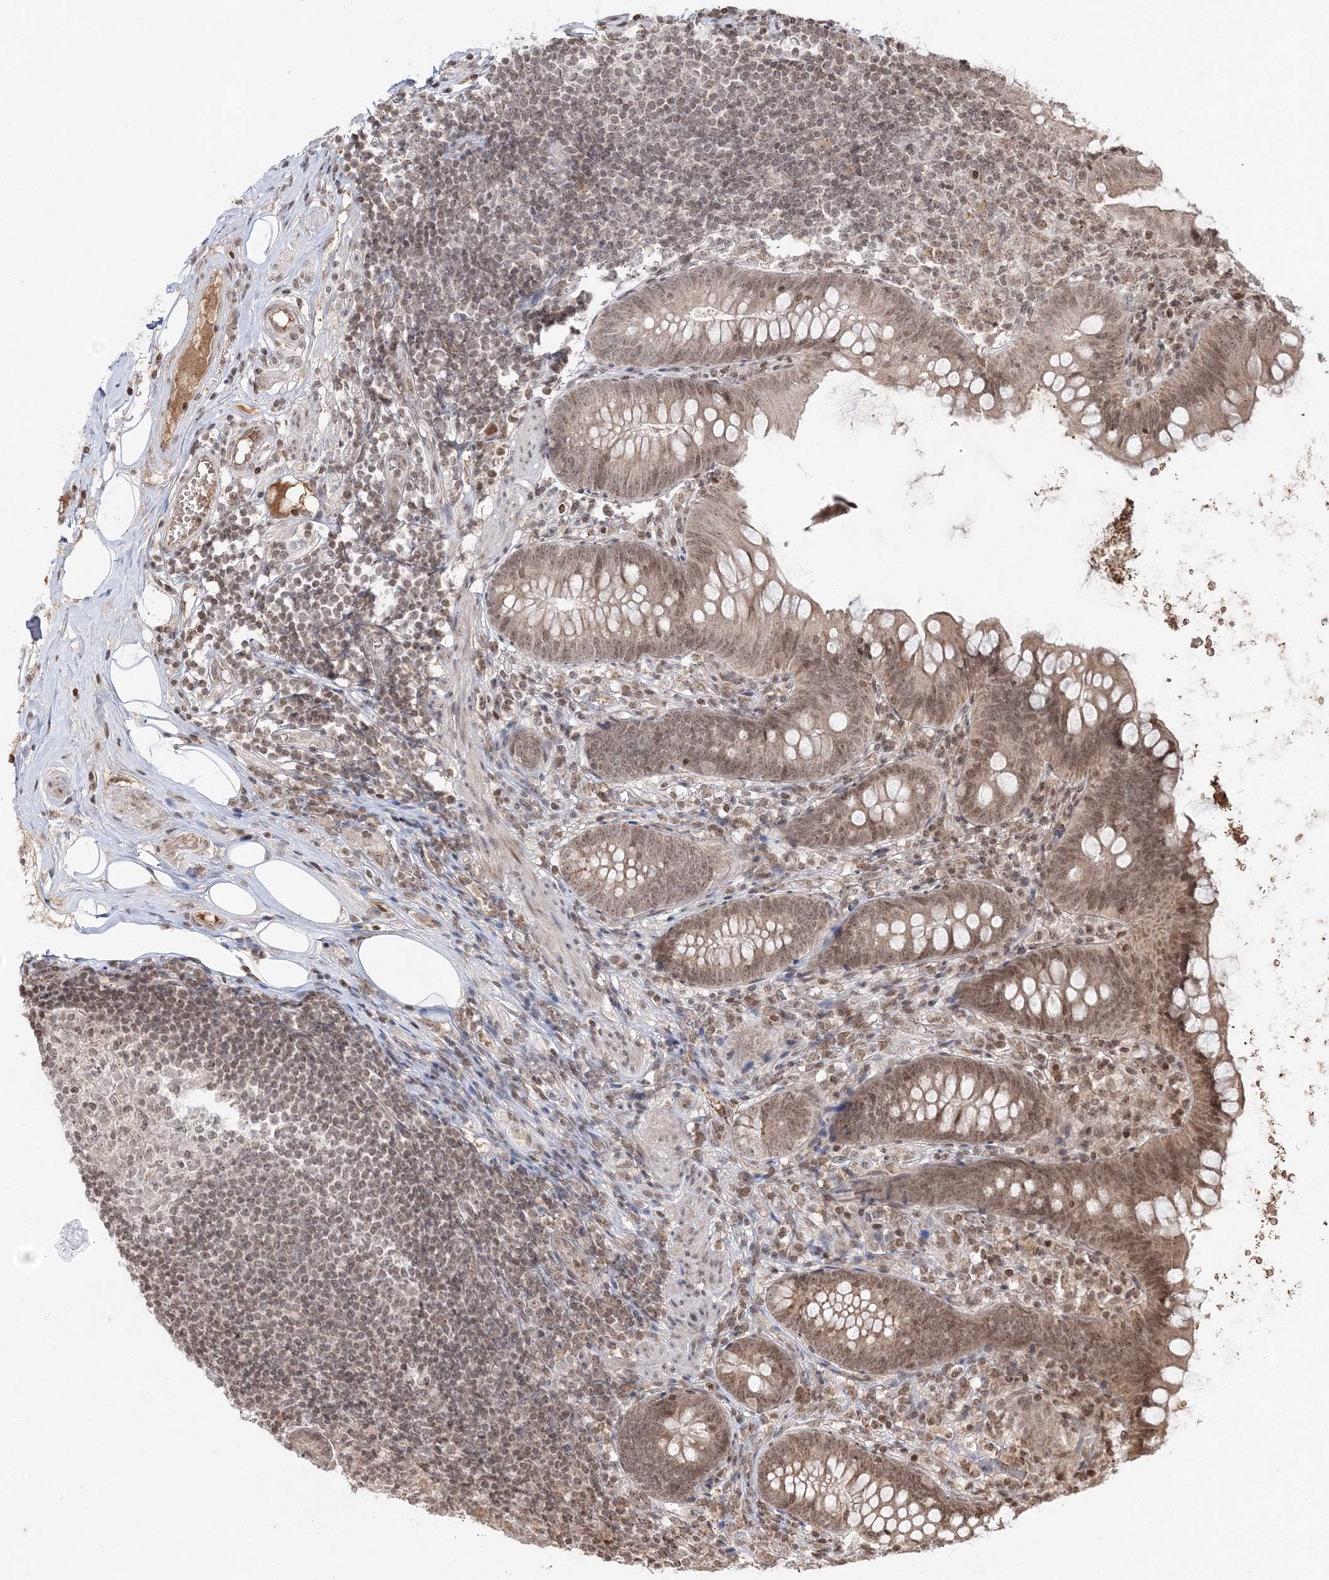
{"staining": {"intensity": "moderate", "quantity": "25%-75%", "location": "cytoplasmic/membranous,nuclear"}, "tissue": "appendix", "cell_type": "Glandular cells", "image_type": "normal", "snomed": [{"axis": "morphology", "description": "Normal tissue, NOS"}, {"axis": "topography", "description": "Appendix"}], "caption": "IHC (DAB) staining of benign human appendix displays moderate cytoplasmic/membranous,nuclear protein expression in approximately 25%-75% of glandular cells.", "gene": "CARM1", "patient": {"sex": "female", "age": 62}}